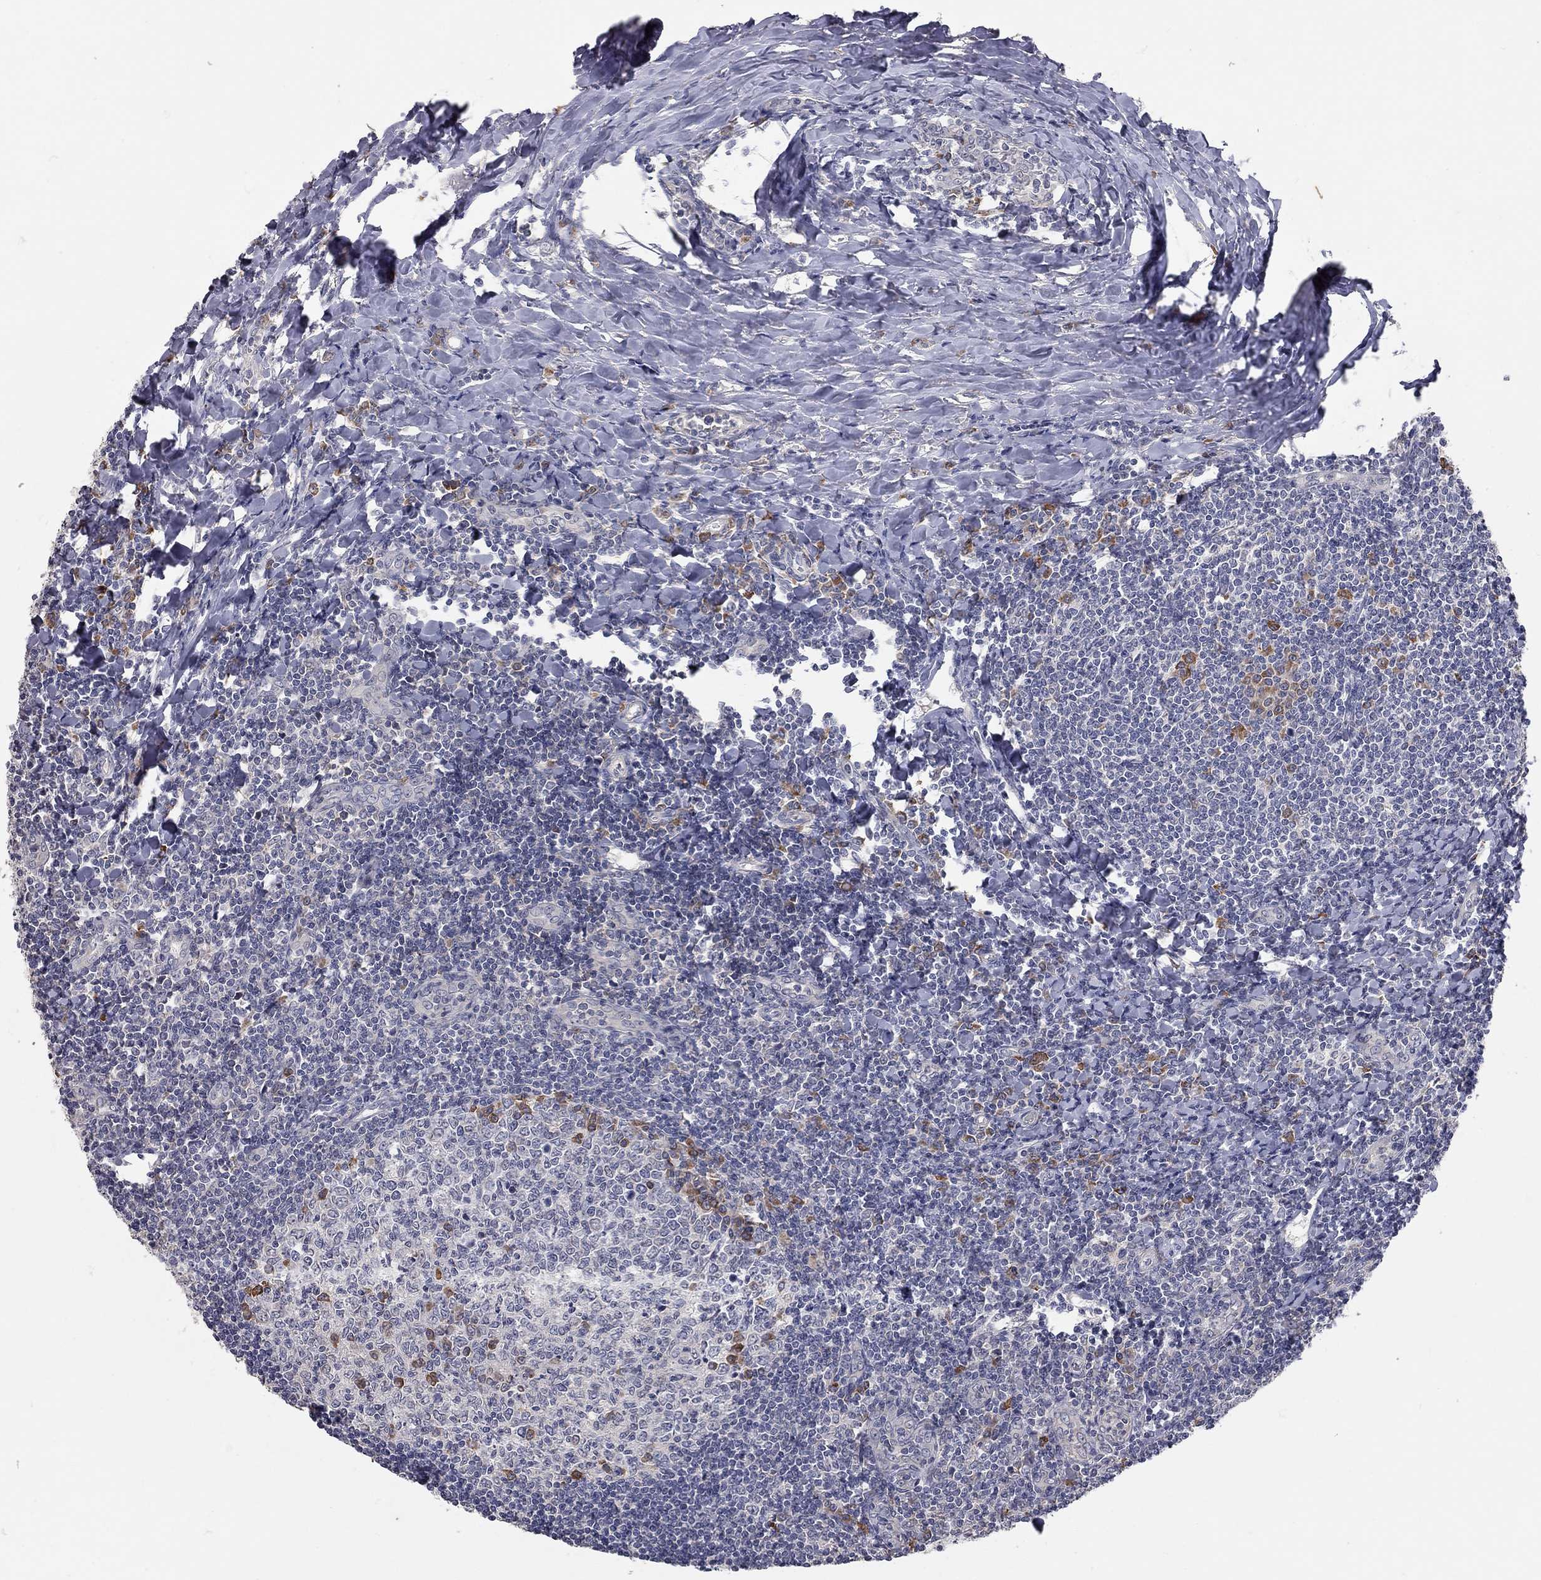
{"staining": {"intensity": "strong", "quantity": "<25%", "location": "cytoplasmic/membranous"}, "tissue": "tonsil", "cell_type": "Germinal center cells", "image_type": "normal", "snomed": [{"axis": "morphology", "description": "Normal tissue, NOS"}, {"axis": "topography", "description": "Tonsil"}], "caption": "Brown immunohistochemical staining in benign human tonsil shows strong cytoplasmic/membranous expression in about <25% of germinal center cells.", "gene": "XAGE2", "patient": {"sex": "female", "age": 12}}